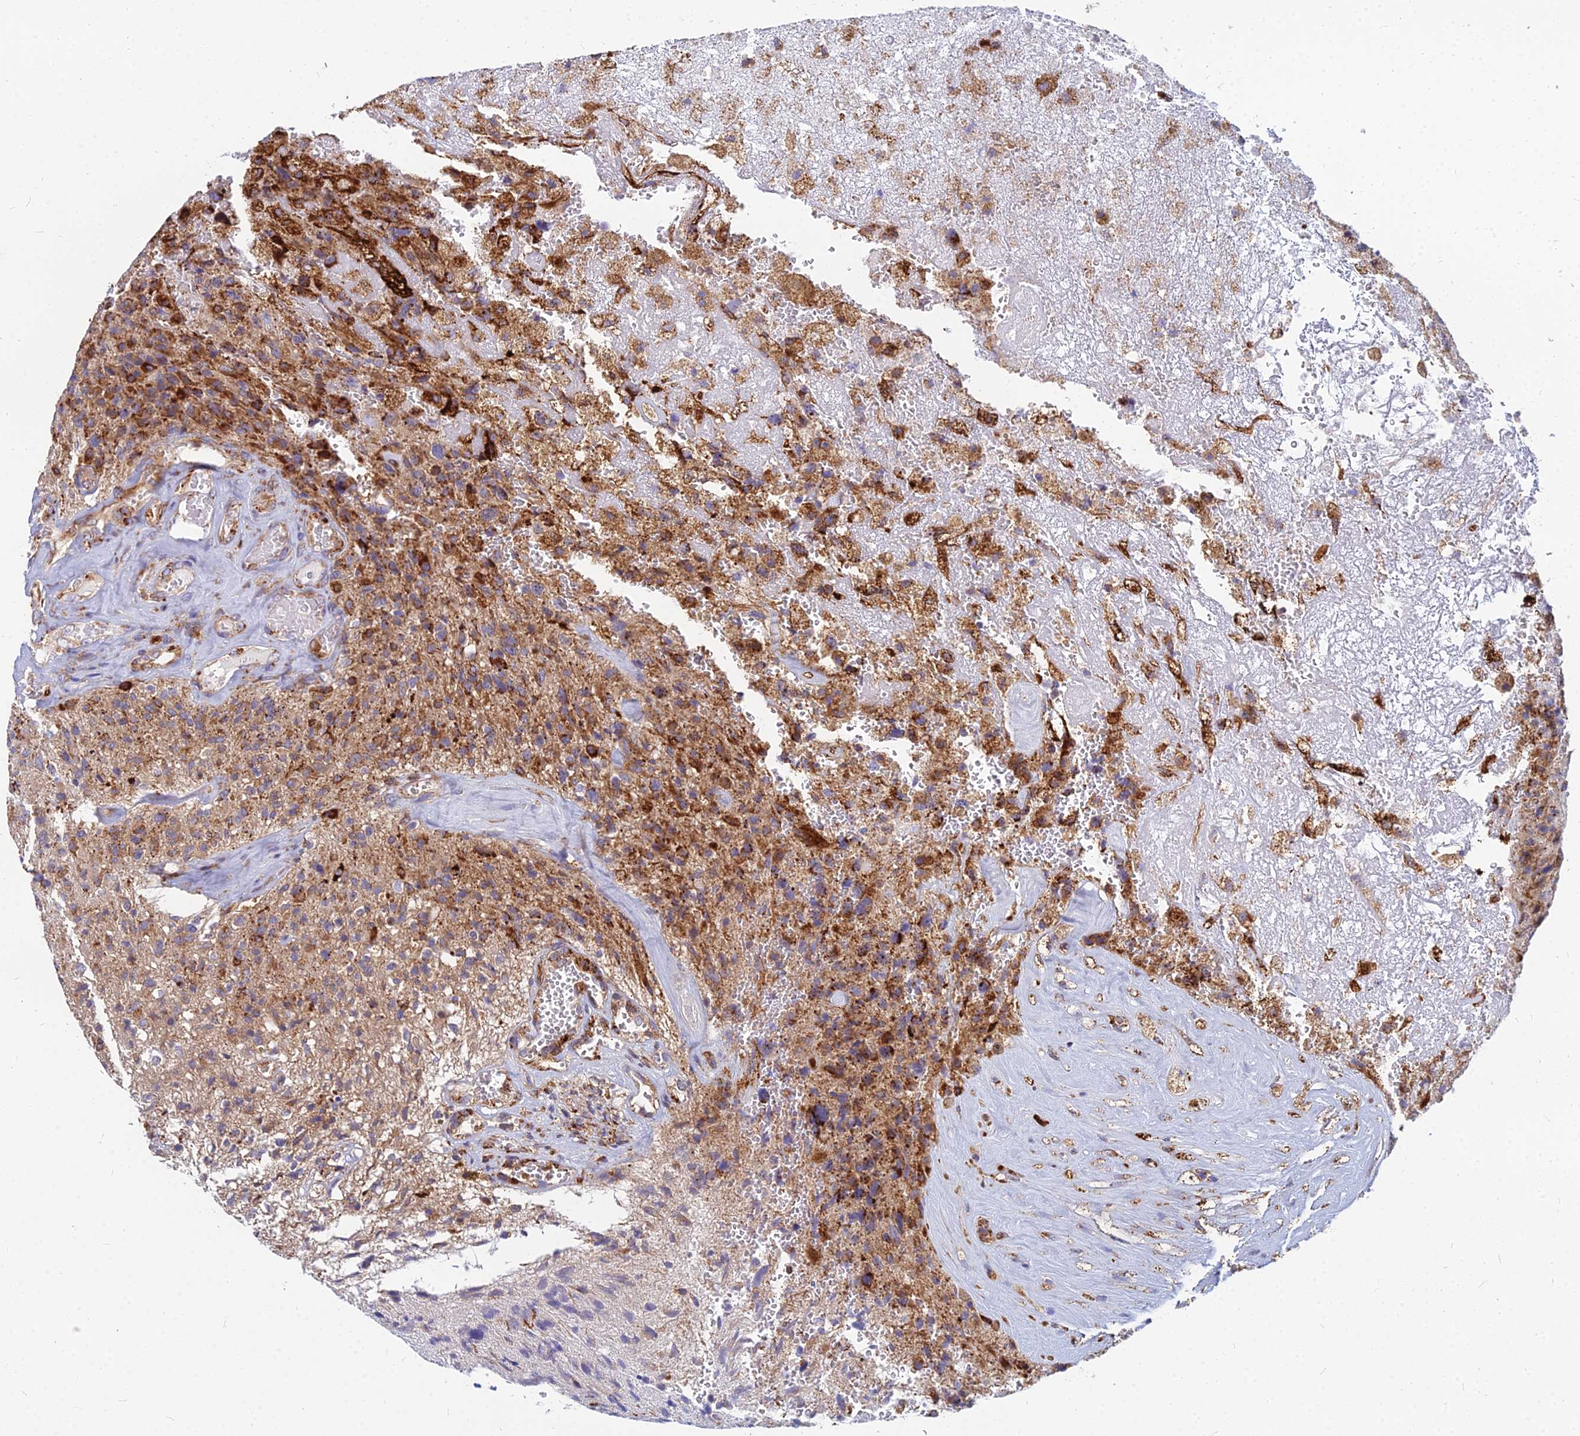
{"staining": {"intensity": "moderate", "quantity": ">75%", "location": "cytoplasmic/membranous"}, "tissue": "glioma", "cell_type": "Tumor cells", "image_type": "cancer", "snomed": [{"axis": "morphology", "description": "Glioma, malignant, High grade"}, {"axis": "topography", "description": "Brain"}], "caption": "About >75% of tumor cells in human glioma display moderate cytoplasmic/membranous protein positivity as visualized by brown immunohistochemical staining.", "gene": "CCT6B", "patient": {"sex": "male", "age": 69}}